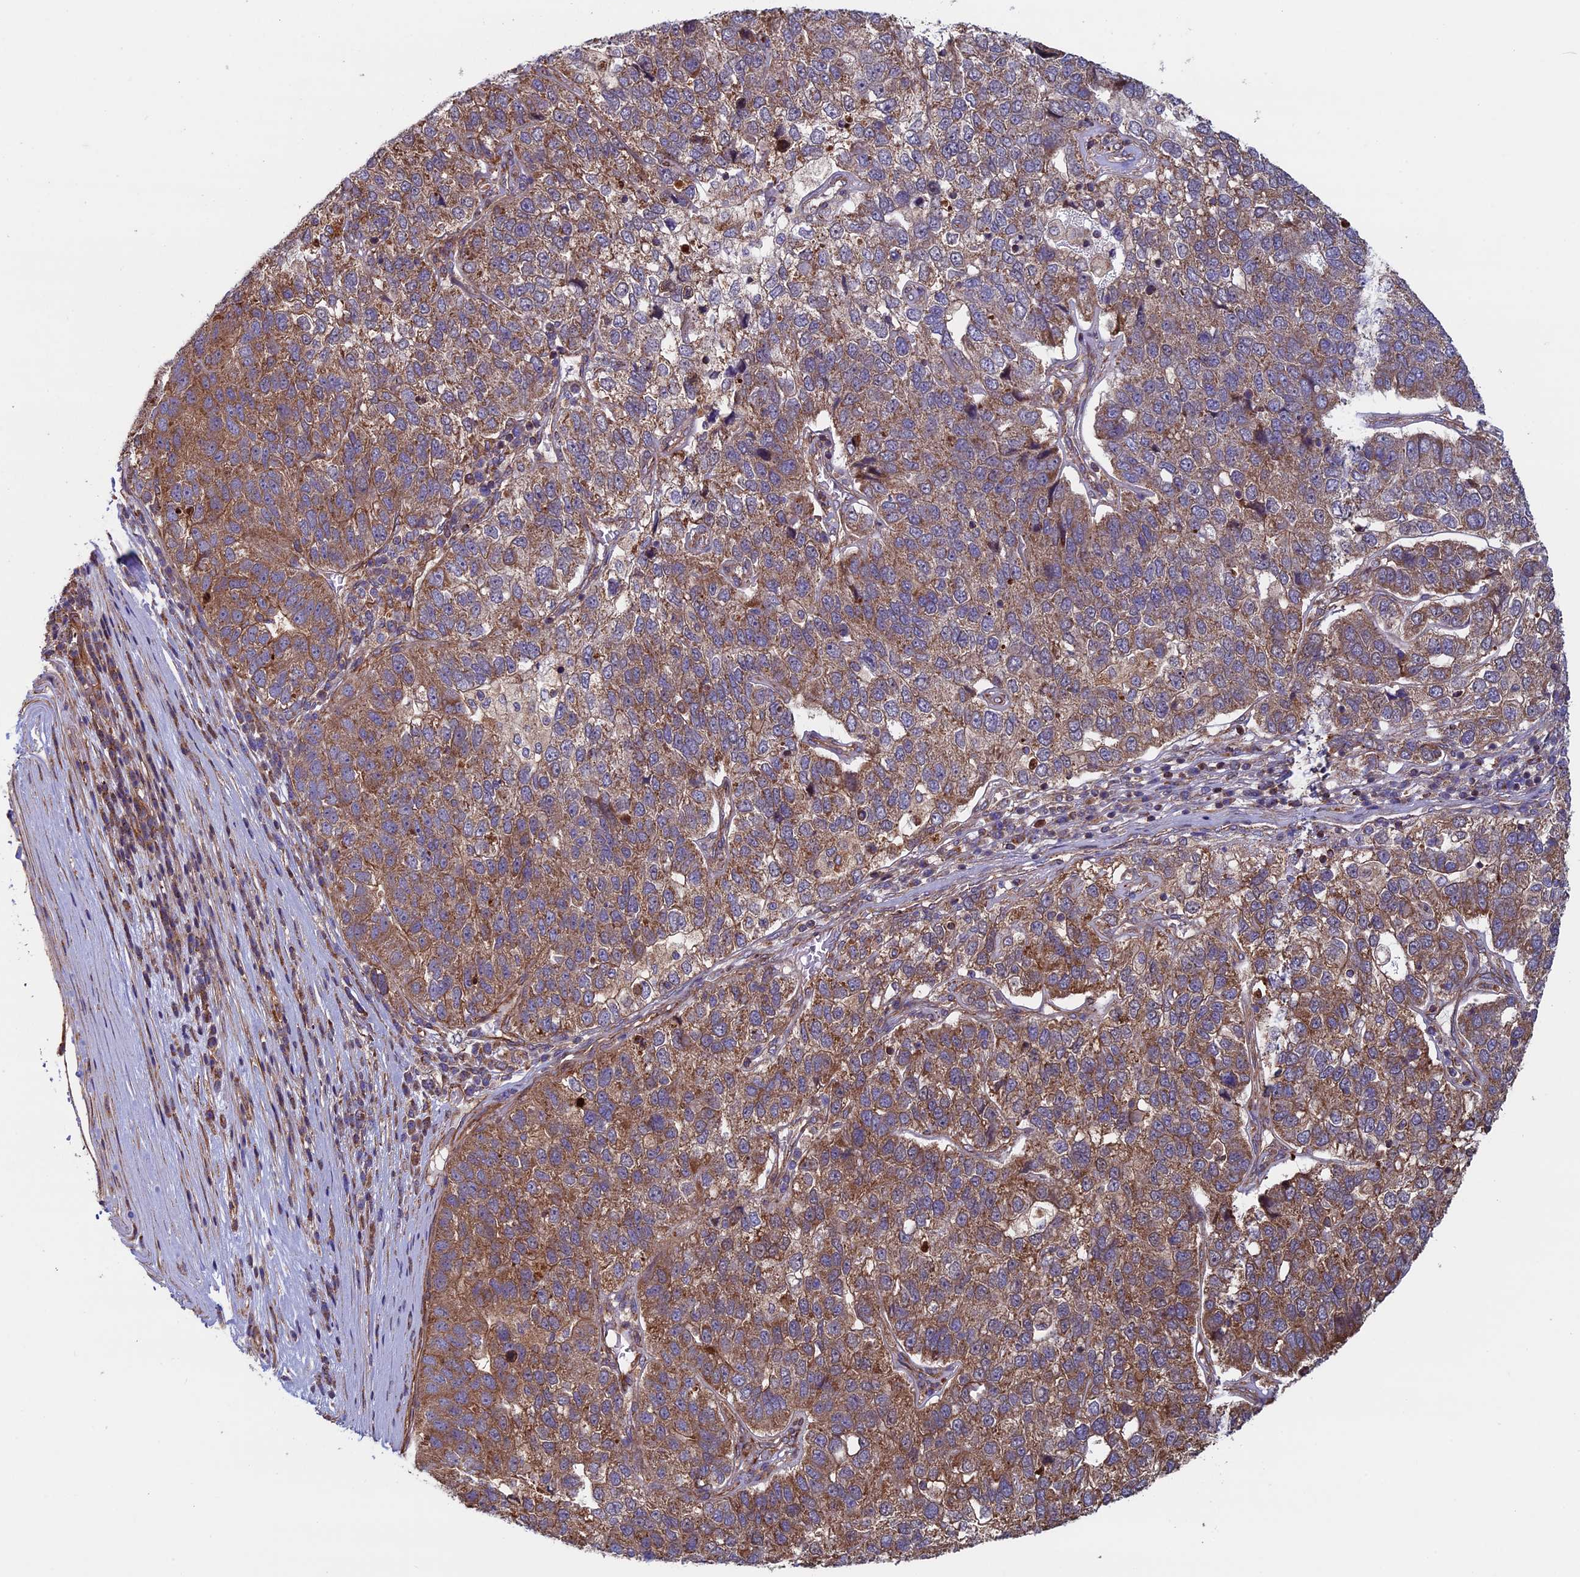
{"staining": {"intensity": "moderate", "quantity": ">75%", "location": "cytoplasmic/membranous"}, "tissue": "pancreatic cancer", "cell_type": "Tumor cells", "image_type": "cancer", "snomed": [{"axis": "morphology", "description": "Adenocarcinoma, NOS"}, {"axis": "topography", "description": "Pancreas"}], "caption": "Immunohistochemical staining of pancreatic cancer displays moderate cytoplasmic/membranous protein expression in about >75% of tumor cells.", "gene": "CCDC8", "patient": {"sex": "female", "age": 61}}